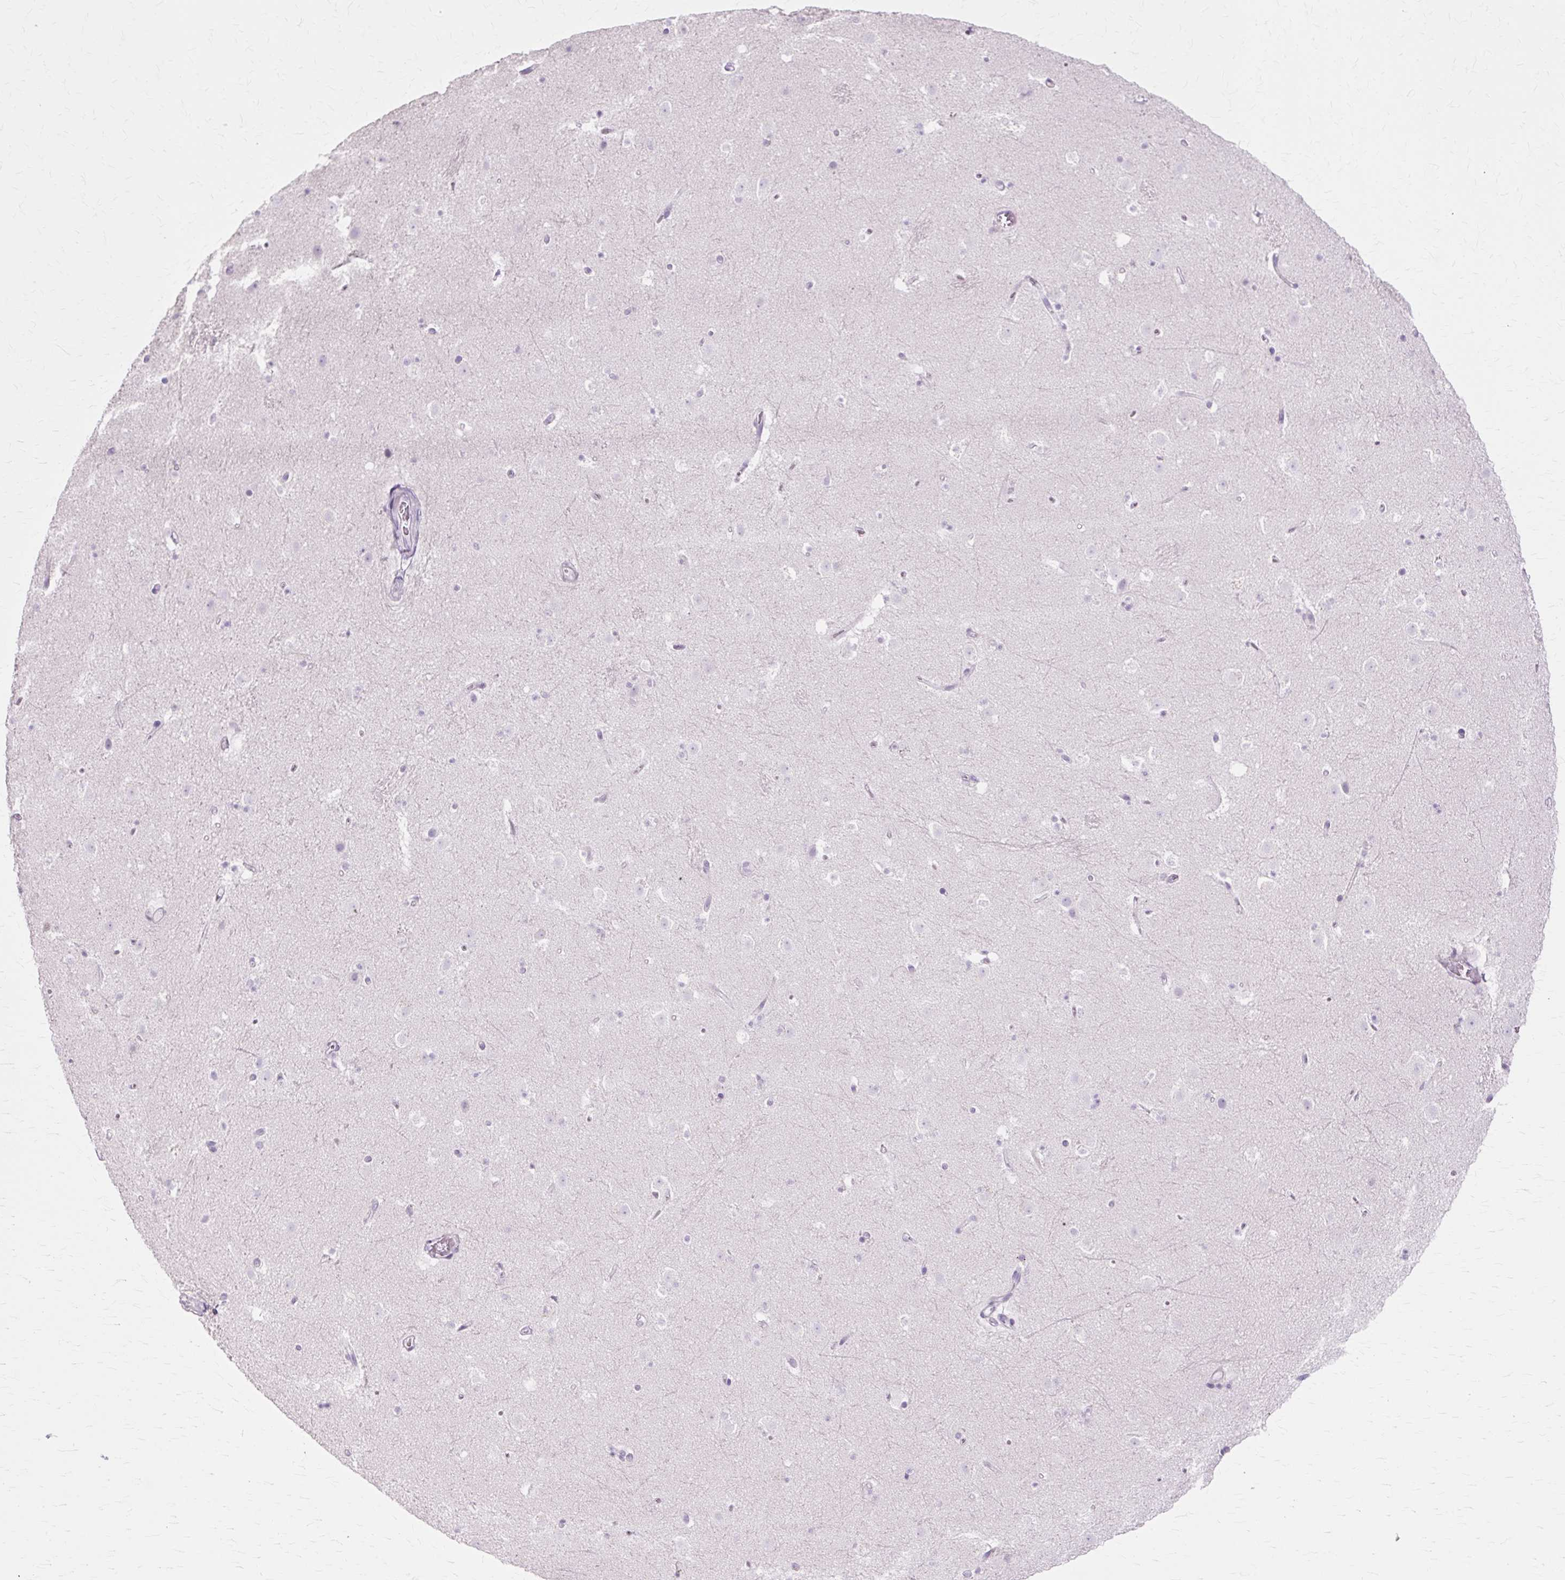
{"staining": {"intensity": "negative", "quantity": "none", "location": "none"}, "tissue": "caudate", "cell_type": "Glial cells", "image_type": "normal", "snomed": [{"axis": "morphology", "description": "Normal tissue, NOS"}, {"axis": "topography", "description": "Lateral ventricle wall"}], "caption": "Unremarkable caudate was stained to show a protein in brown. There is no significant positivity in glial cells. The staining was performed using DAB (3,3'-diaminobenzidine) to visualize the protein expression in brown, while the nuclei were stained in blue with hematoxylin (Magnification: 20x).", "gene": "IRX2", "patient": {"sex": "male", "age": 37}}